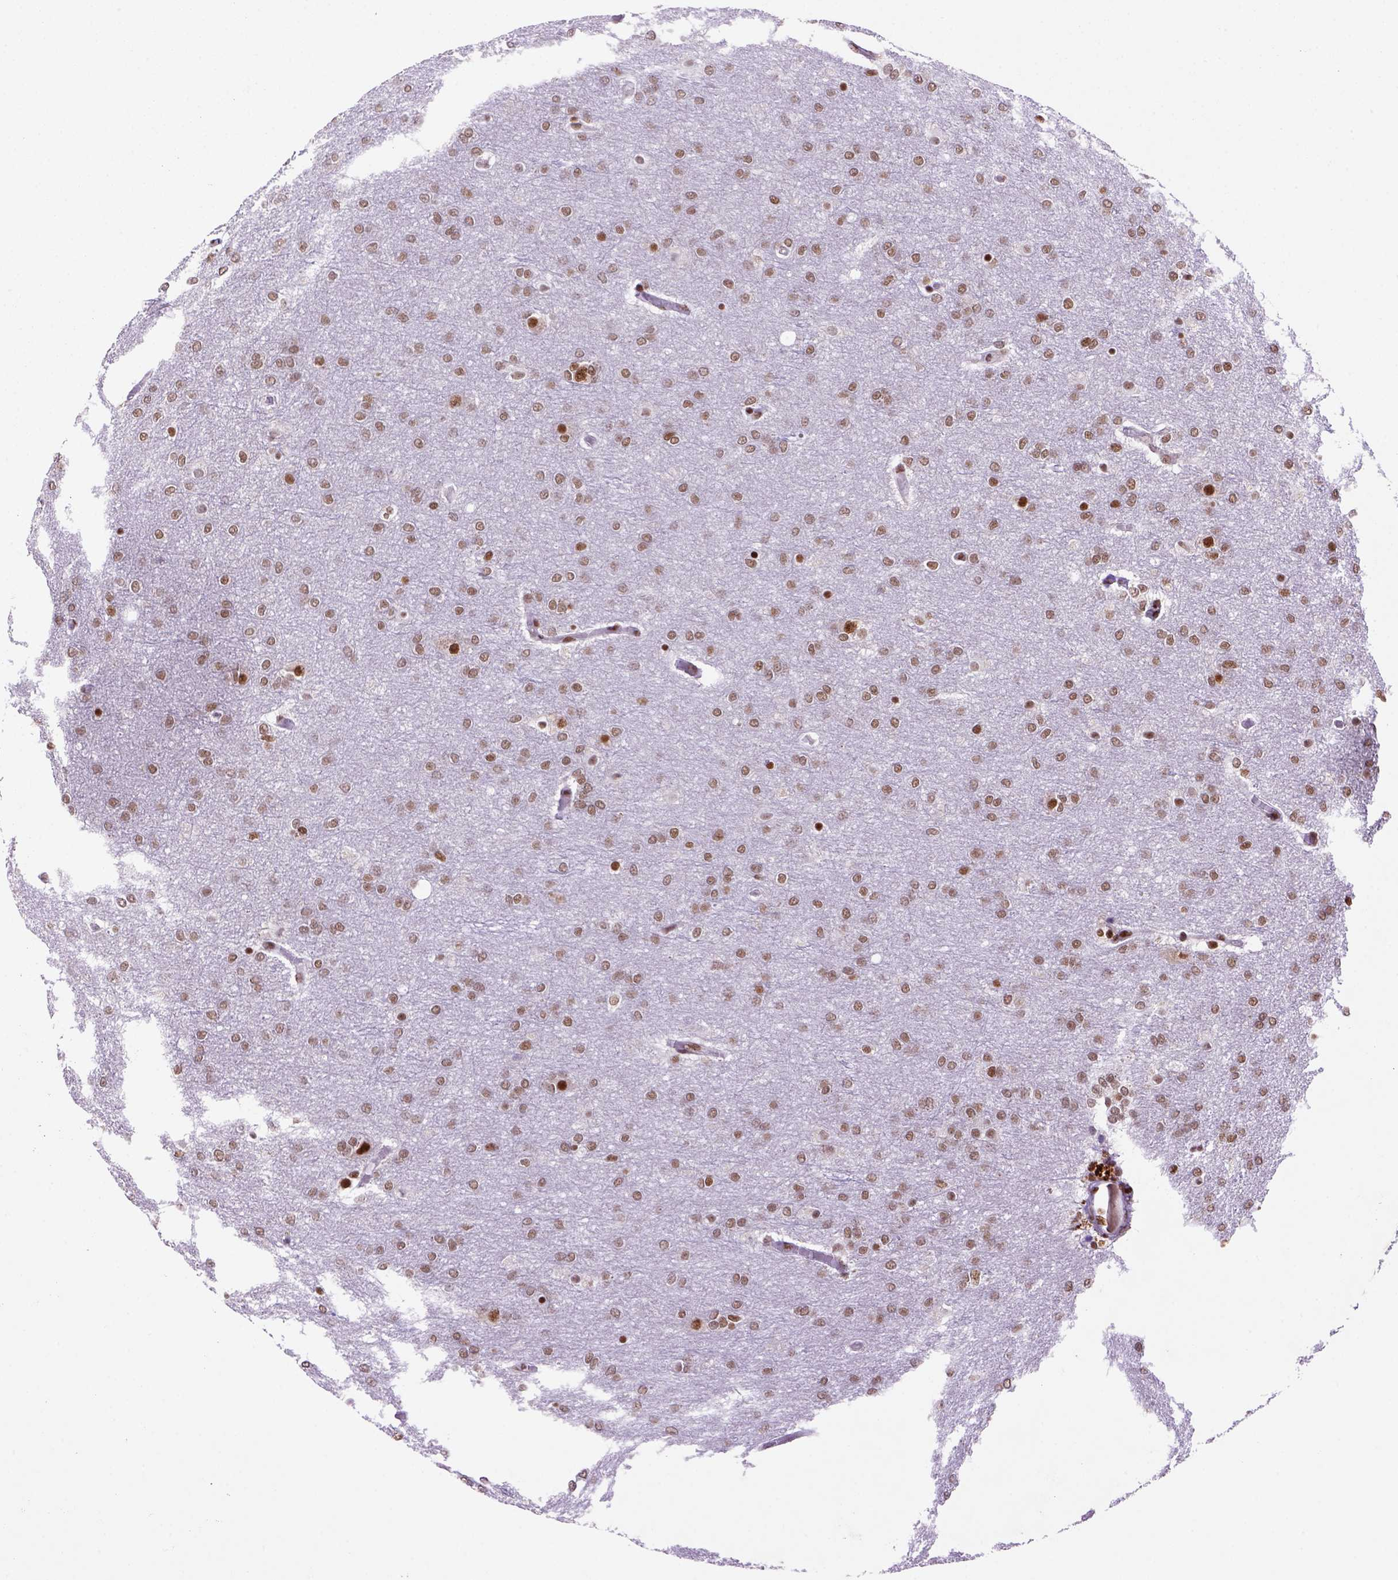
{"staining": {"intensity": "moderate", "quantity": ">75%", "location": "nuclear"}, "tissue": "glioma", "cell_type": "Tumor cells", "image_type": "cancer", "snomed": [{"axis": "morphology", "description": "Glioma, malignant, High grade"}, {"axis": "topography", "description": "Brain"}], "caption": "Immunohistochemical staining of human glioma displays medium levels of moderate nuclear protein positivity in approximately >75% of tumor cells. The staining is performed using DAB (3,3'-diaminobenzidine) brown chromogen to label protein expression. The nuclei are counter-stained blue using hematoxylin.", "gene": "NSMCE2", "patient": {"sex": "female", "age": 61}}